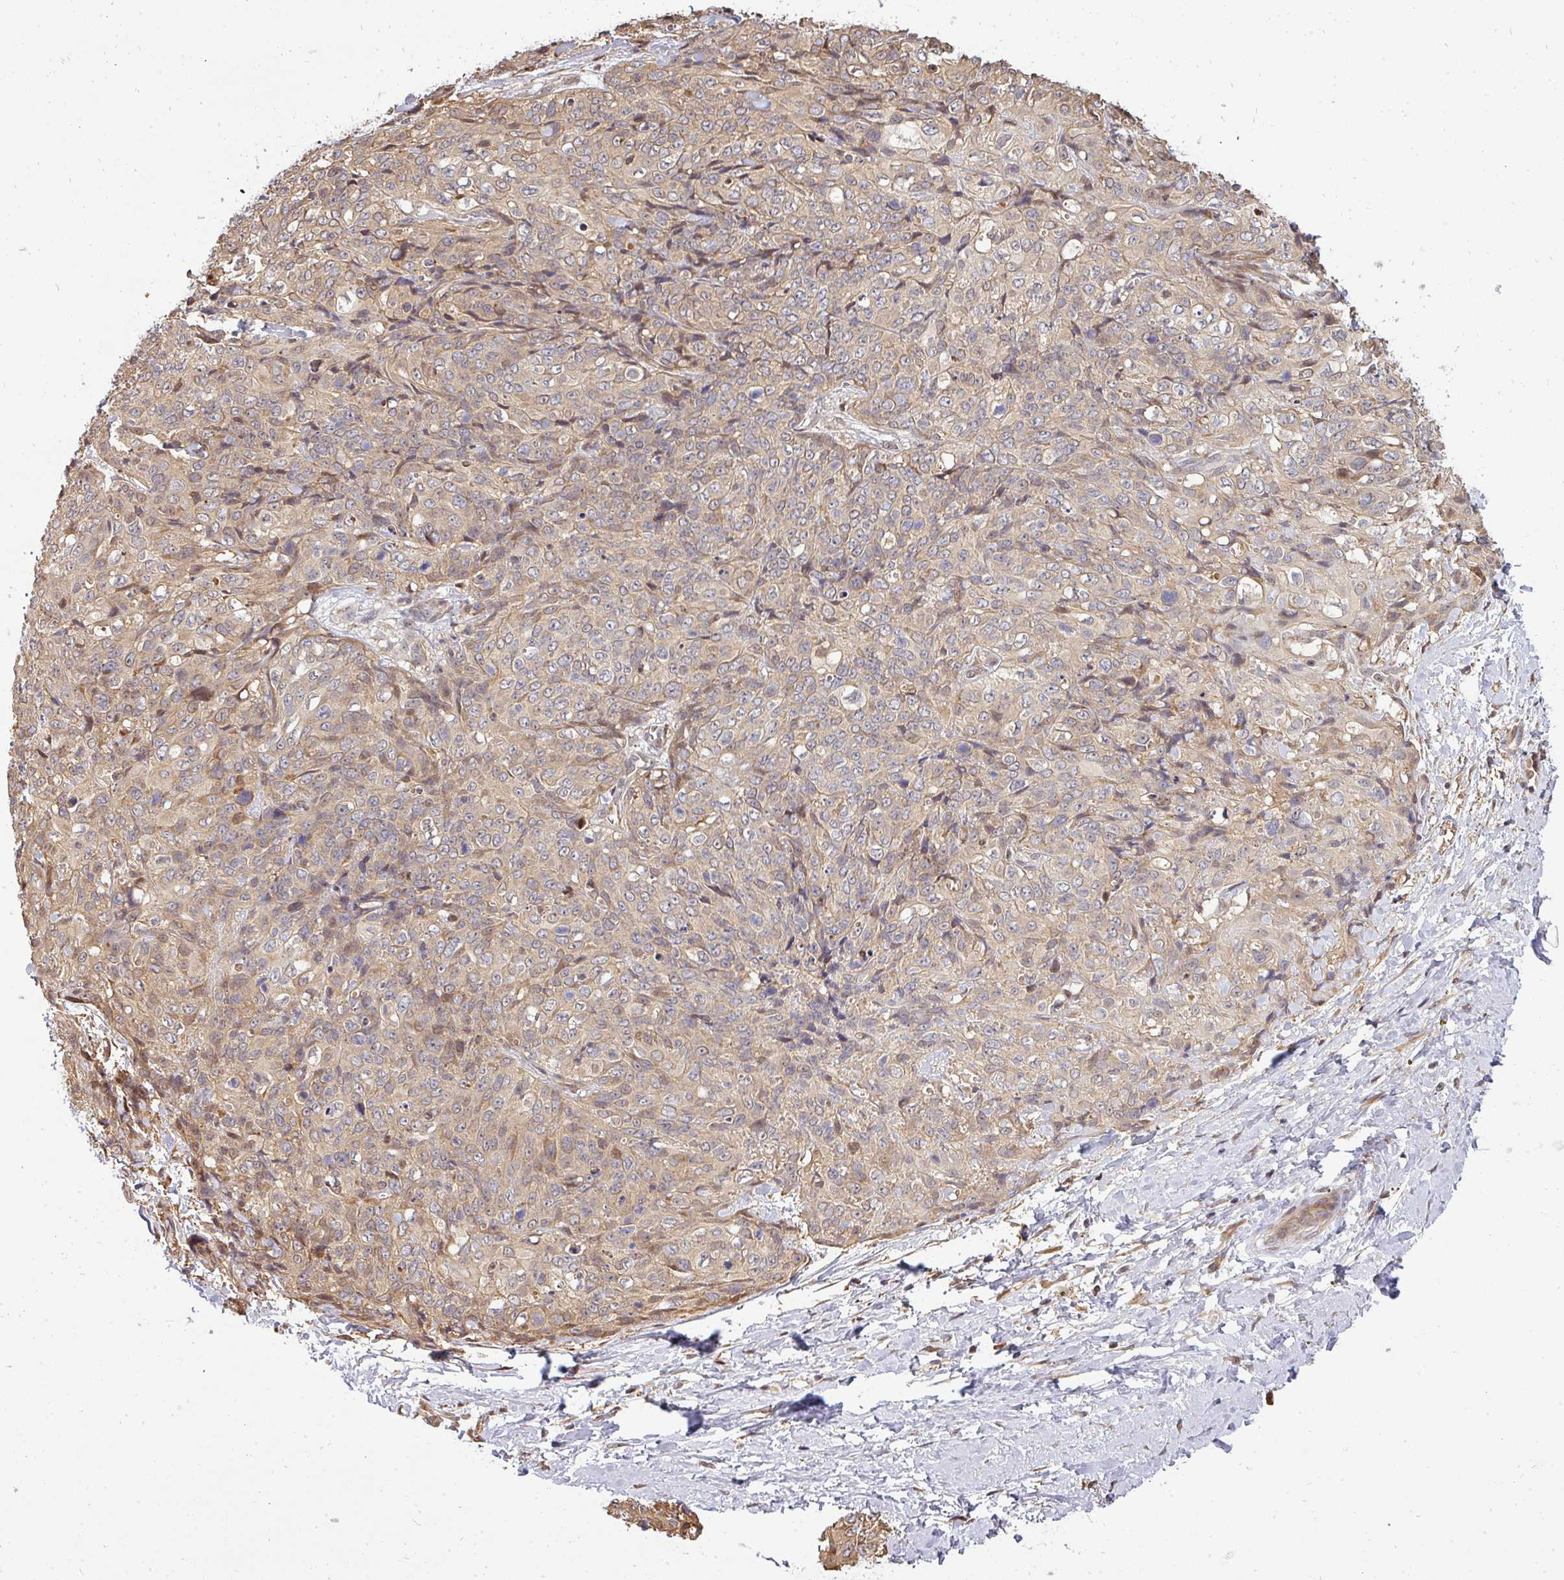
{"staining": {"intensity": "weak", "quantity": ">75%", "location": "cytoplasmic/membranous"}, "tissue": "skin cancer", "cell_type": "Tumor cells", "image_type": "cancer", "snomed": [{"axis": "morphology", "description": "Squamous cell carcinoma, NOS"}, {"axis": "topography", "description": "Skin"}, {"axis": "topography", "description": "Vulva"}], "caption": "Weak cytoplasmic/membranous positivity for a protein is present in approximately >75% of tumor cells of skin cancer (squamous cell carcinoma) using immunohistochemistry.", "gene": "PATZ1", "patient": {"sex": "female", "age": 85}}